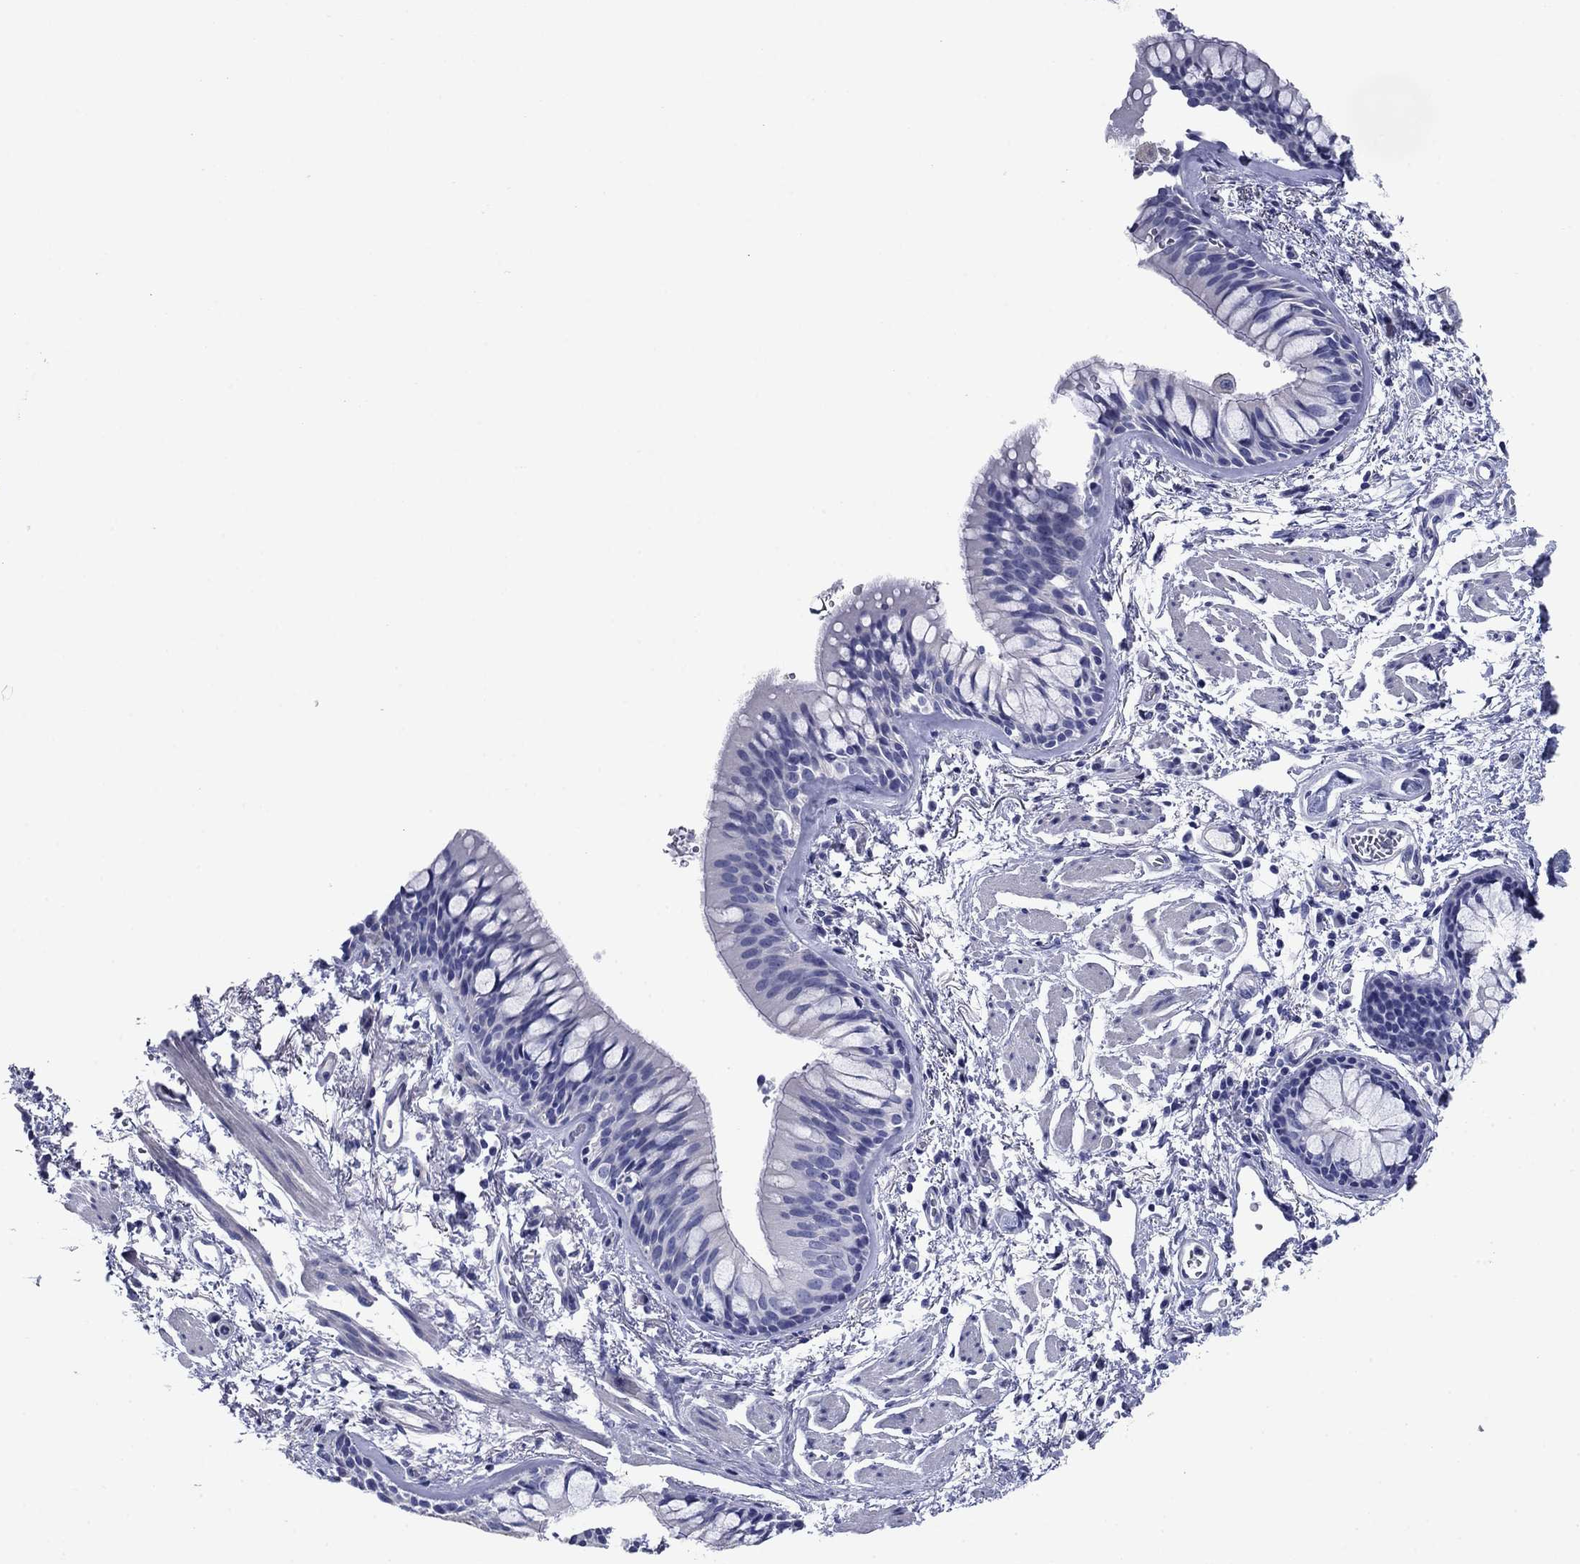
{"staining": {"intensity": "negative", "quantity": "none", "location": "none"}, "tissue": "bronchus", "cell_type": "Respiratory epithelial cells", "image_type": "normal", "snomed": [{"axis": "morphology", "description": "Normal tissue, NOS"}, {"axis": "topography", "description": "Bronchus"}, {"axis": "topography", "description": "Lung"}], "caption": "IHC image of unremarkable bronchus: human bronchus stained with DAB (3,3'-diaminobenzidine) shows no significant protein expression in respiratory epithelial cells. (Brightfield microscopy of DAB (3,3'-diaminobenzidine) immunohistochemistry at high magnification).", "gene": "PRKCG", "patient": {"sex": "female", "age": 57}}